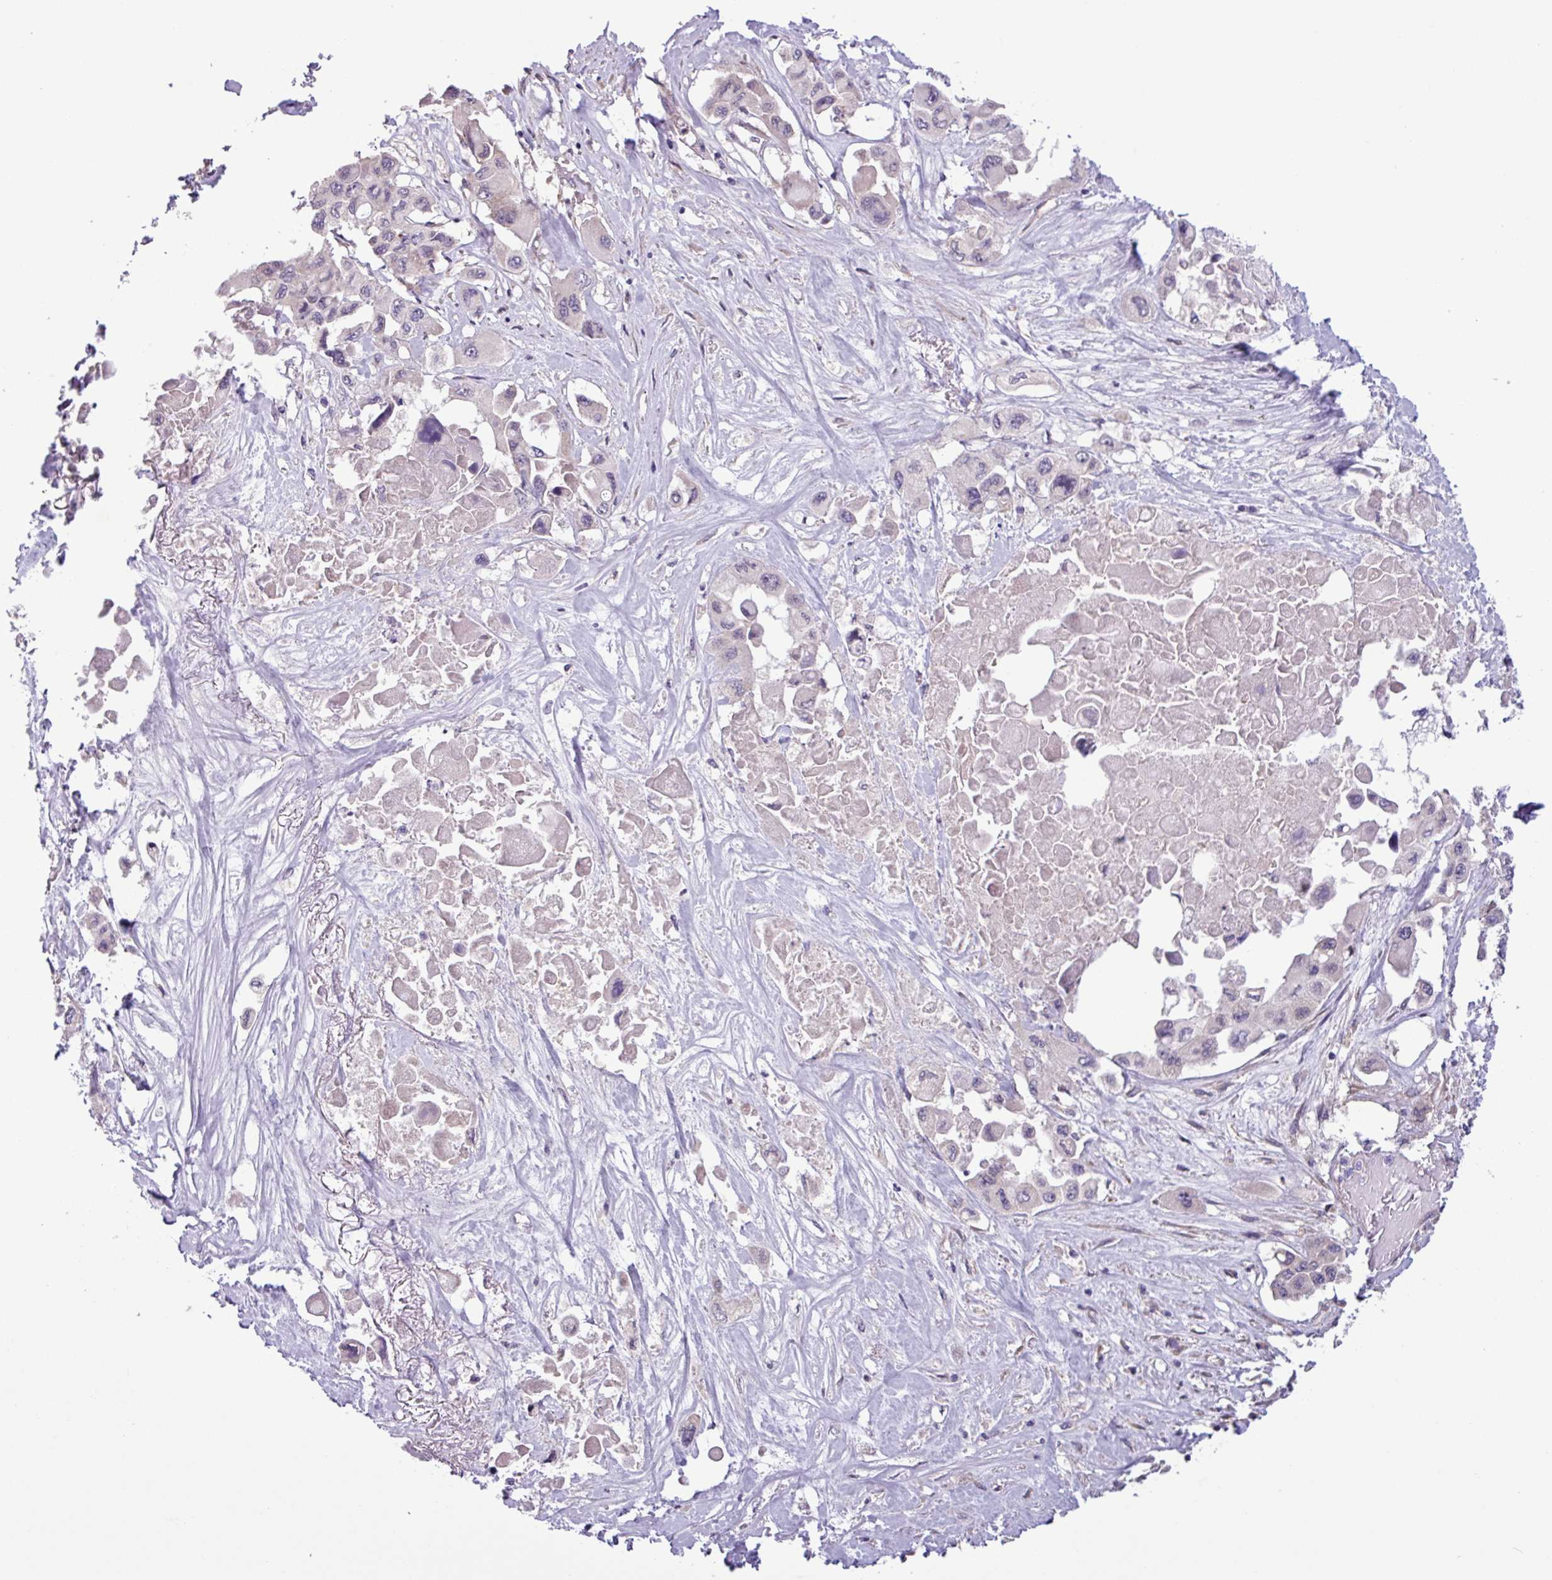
{"staining": {"intensity": "negative", "quantity": "none", "location": "none"}, "tissue": "pancreatic cancer", "cell_type": "Tumor cells", "image_type": "cancer", "snomed": [{"axis": "morphology", "description": "Adenocarcinoma, NOS"}, {"axis": "topography", "description": "Pancreas"}], "caption": "IHC photomicrograph of human adenocarcinoma (pancreatic) stained for a protein (brown), which demonstrates no expression in tumor cells.", "gene": "C20orf27", "patient": {"sex": "male", "age": 92}}